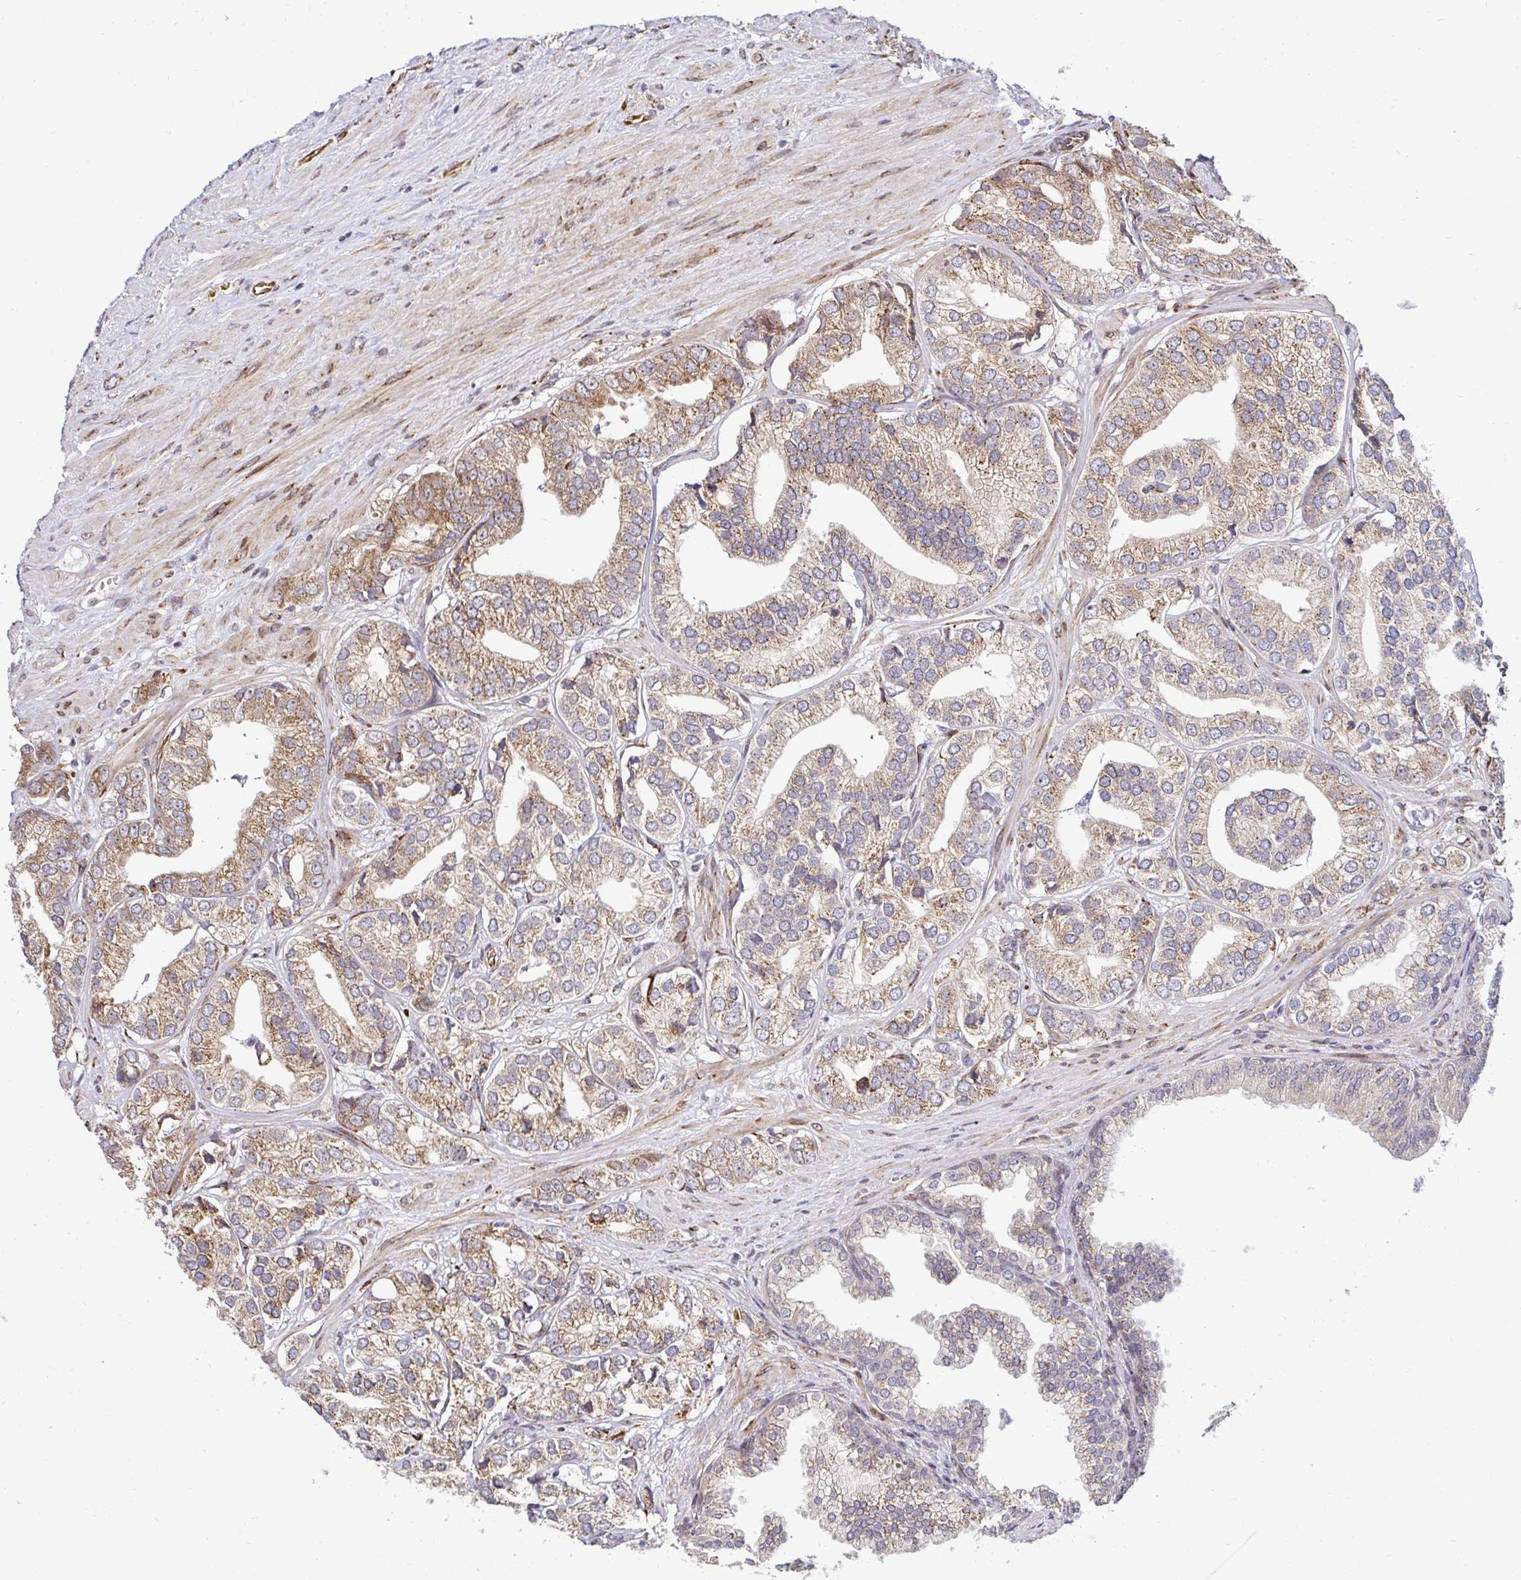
{"staining": {"intensity": "moderate", "quantity": ">75%", "location": "cytoplasmic/membranous"}, "tissue": "prostate cancer", "cell_type": "Tumor cells", "image_type": "cancer", "snomed": [{"axis": "morphology", "description": "Adenocarcinoma, High grade"}, {"axis": "topography", "description": "Prostate"}], "caption": "The photomicrograph displays a brown stain indicating the presence of a protein in the cytoplasmic/membranous of tumor cells in prostate adenocarcinoma (high-grade).", "gene": "HPS1", "patient": {"sex": "male", "age": 58}}